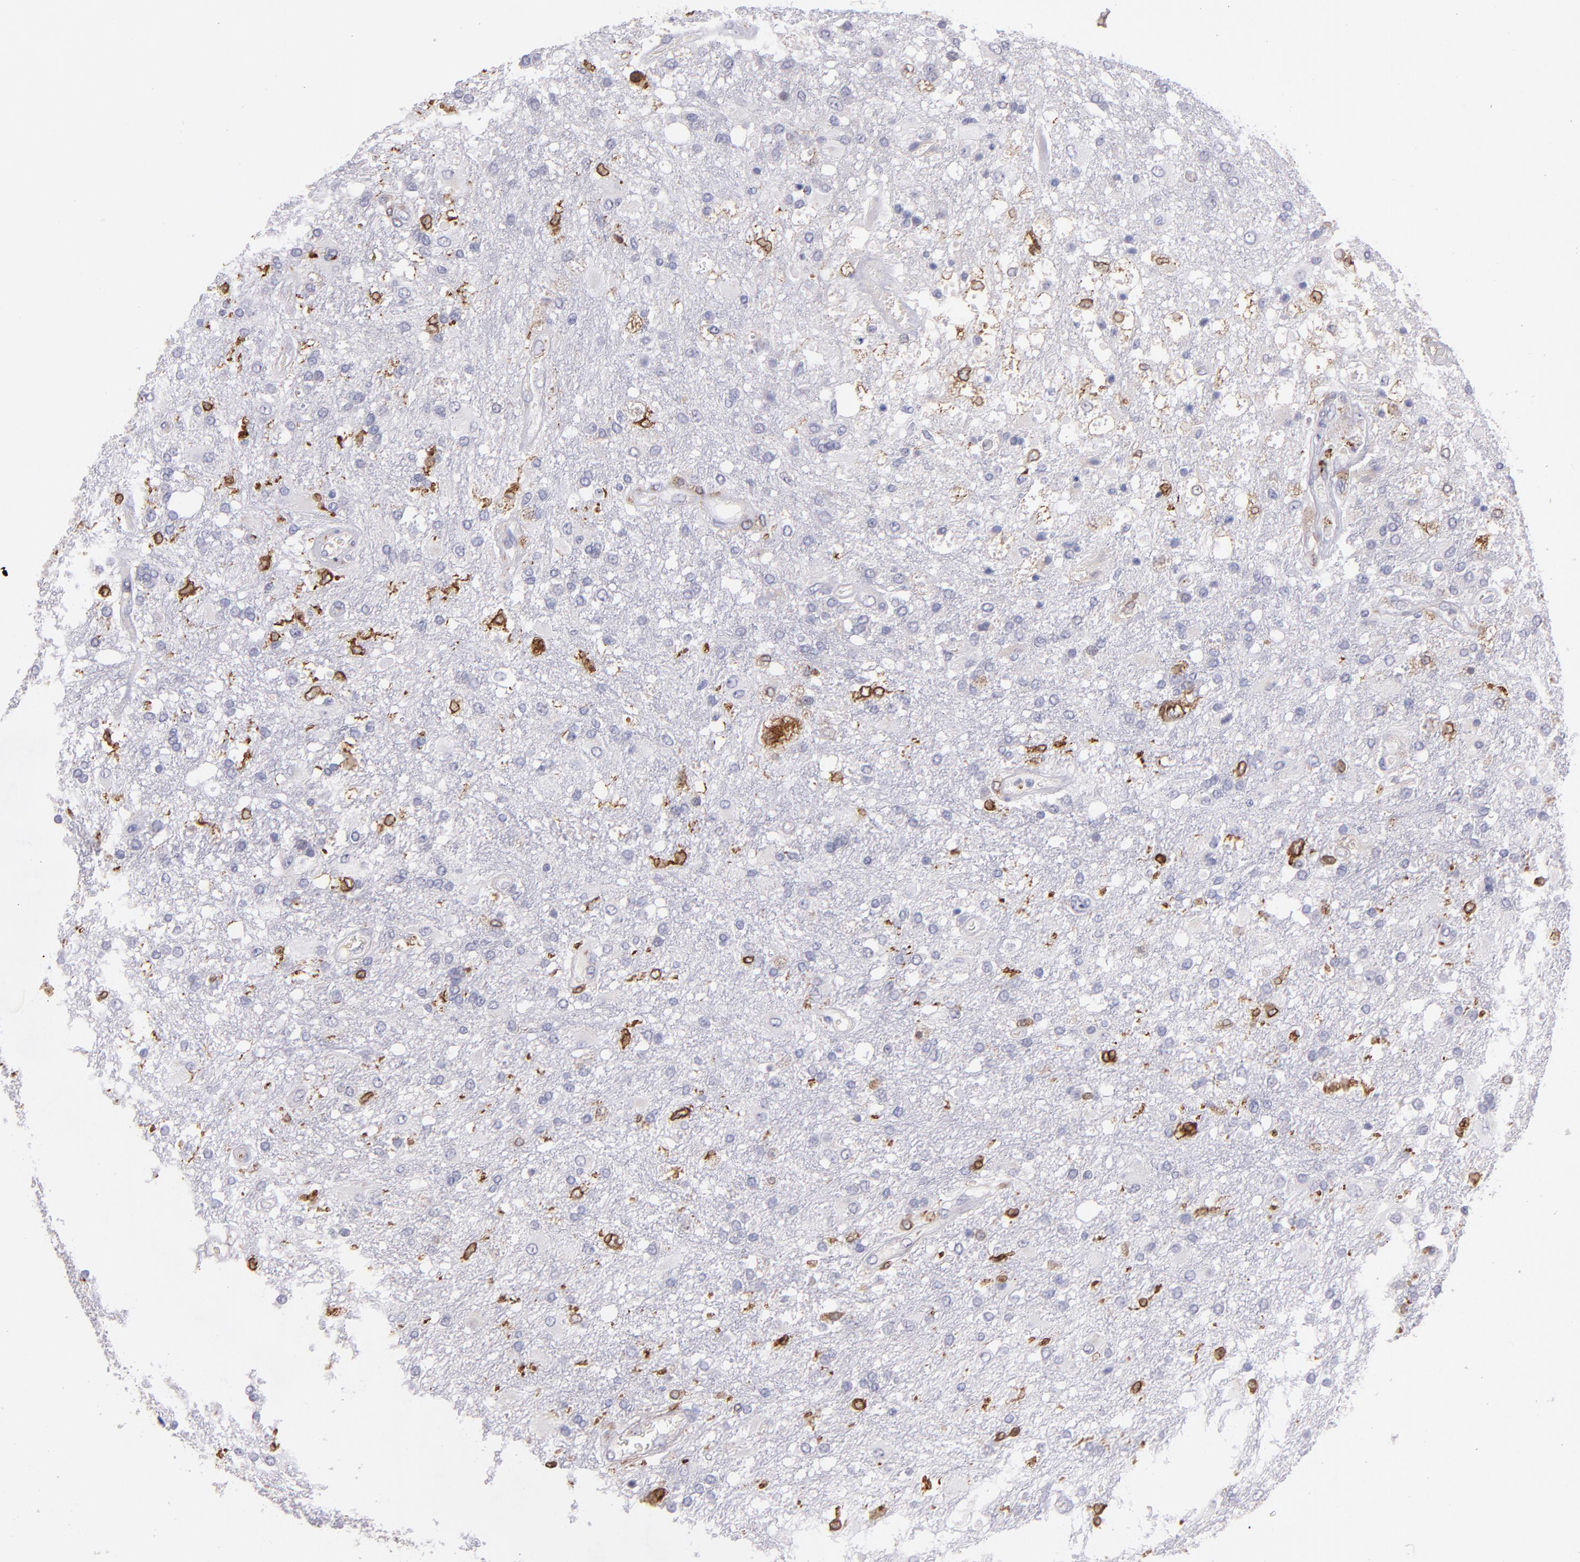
{"staining": {"intensity": "strong", "quantity": "<25%", "location": "cytoplasmic/membranous,nuclear"}, "tissue": "glioma", "cell_type": "Tumor cells", "image_type": "cancer", "snomed": [{"axis": "morphology", "description": "Glioma, malignant, High grade"}, {"axis": "topography", "description": "Cerebral cortex"}], "caption": "A medium amount of strong cytoplasmic/membranous and nuclear expression is present in about <25% of tumor cells in malignant high-grade glioma tissue. The staining was performed using DAB, with brown indicating positive protein expression. Nuclei are stained blue with hematoxylin.", "gene": "PTGS1", "patient": {"sex": "male", "age": 79}}